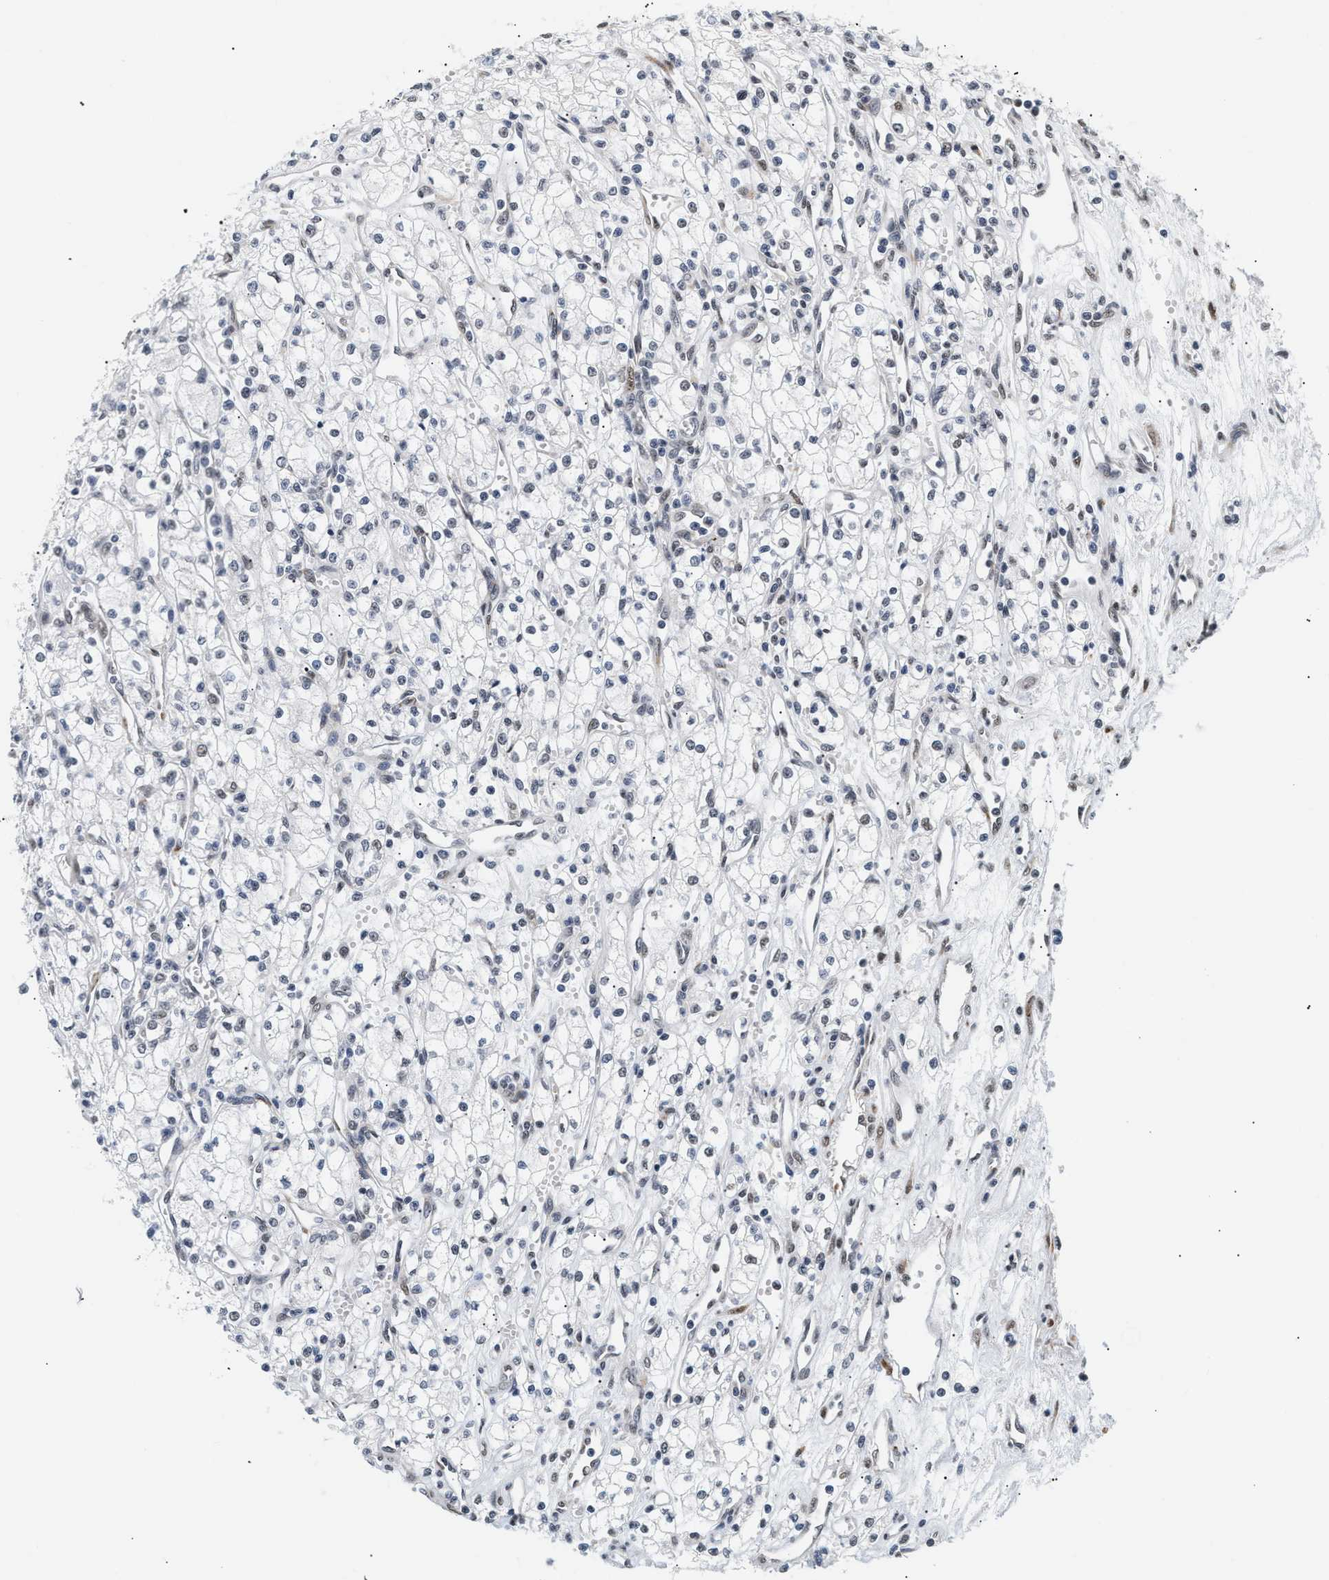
{"staining": {"intensity": "negative", "quantity": "none", "location": "none"}, "tissue": "renal cancer", "cell_type": "Tumor cells", "image_type": "cancer", "snomed": [{"axis": "morphology", "description": "Adenocarcinoma, NOS"}, {"axis": "topography", "description": "Kidney"}], "caption": "Tumor cells are negative for brown protein staining in renal cancer (adenocarcinoma).", "gene": "THOC1", "patient": {"sex": "male", "age": 59}}